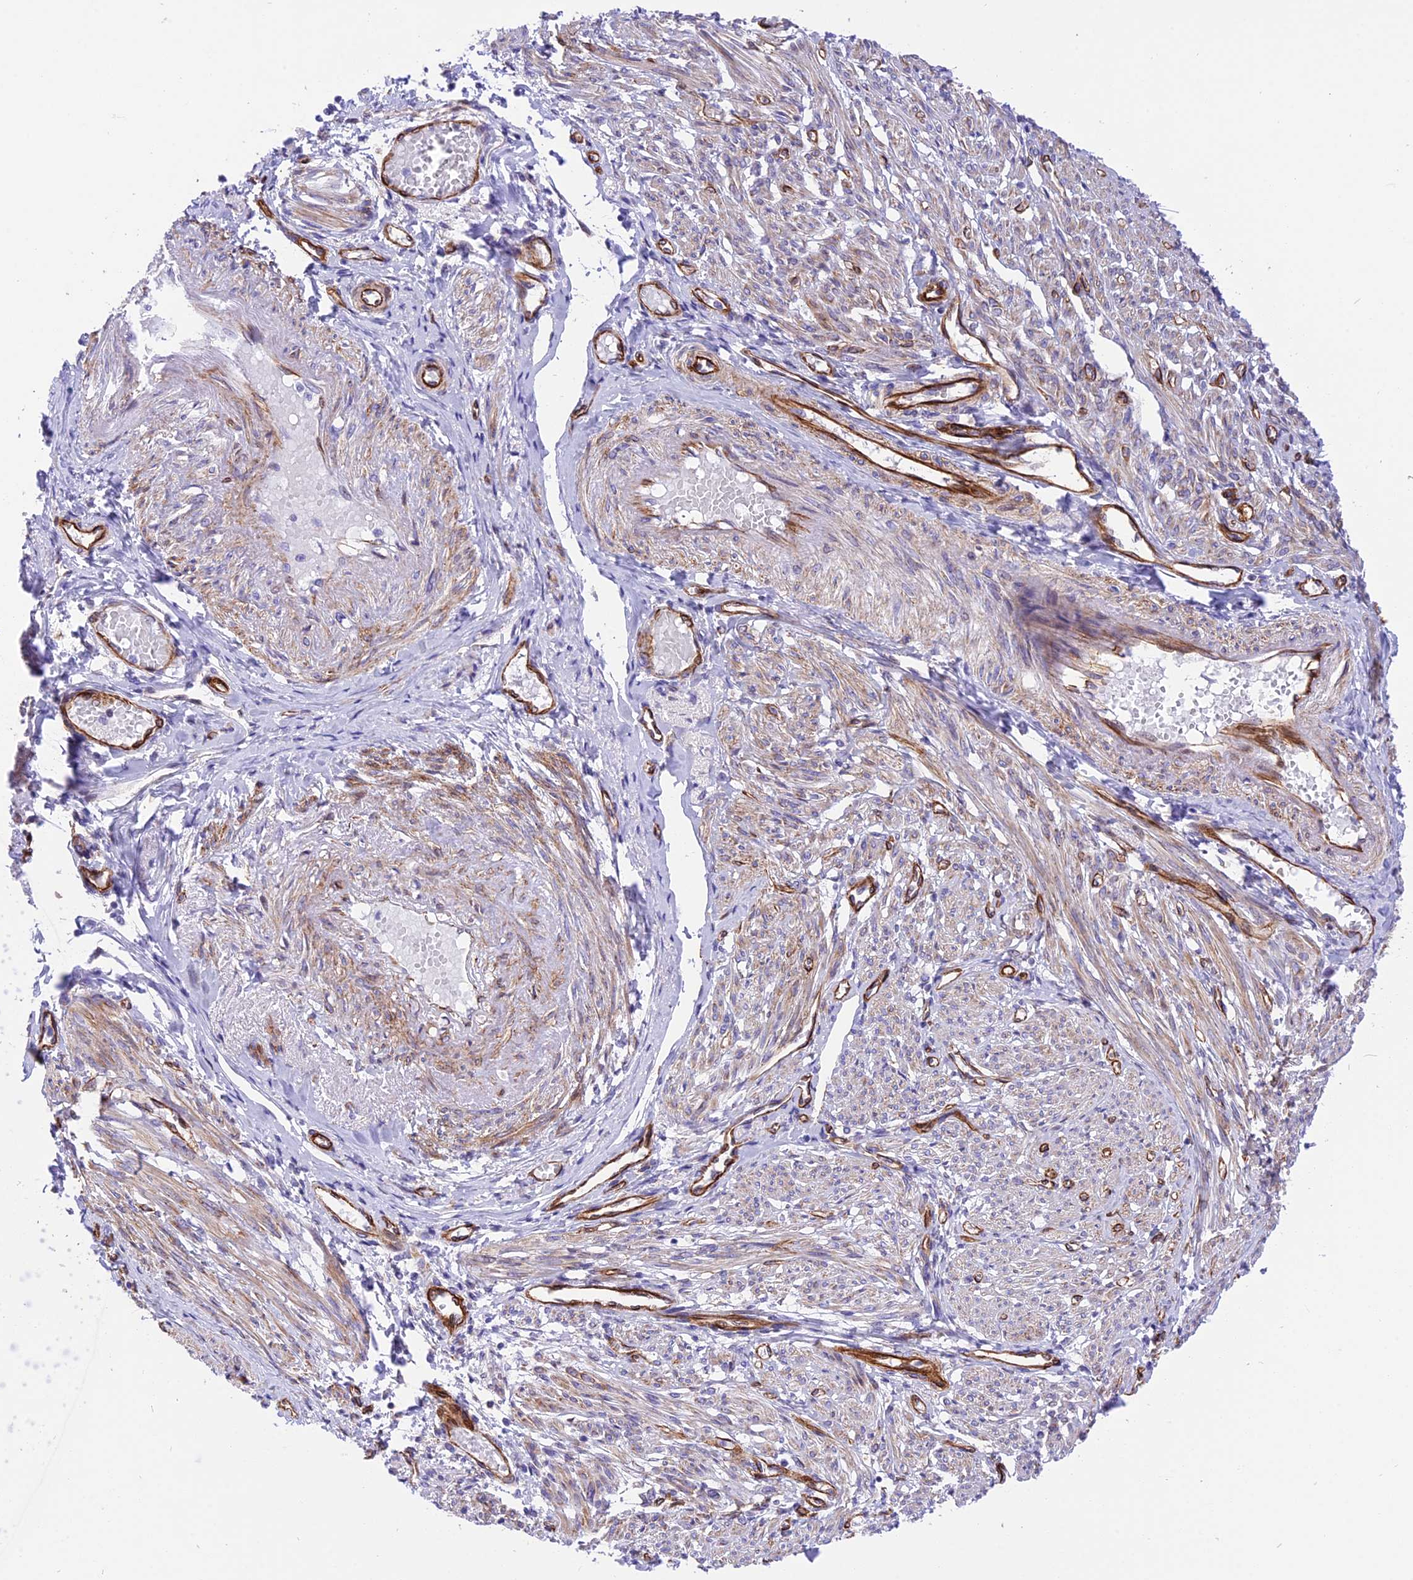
{"staining": {"intensity": "negative", "quantity": "none", "location": "none"}, "tissue": "smooth muscle", "cell_type": "Smooth muscle cells", "image_type": "normal", "snomed": [{"axis": "morphology", "description": "Normal tissue, NOS"}, {"axis": "topography", "description": "Smooth muscle"}], "caption": "DAB immunohistochemical staining of benign human smooth muscle reveals no significant staining in smooth muscle cells.", "gene": "R3HDM4", "patient": {"sex": "female", "age": 39}}